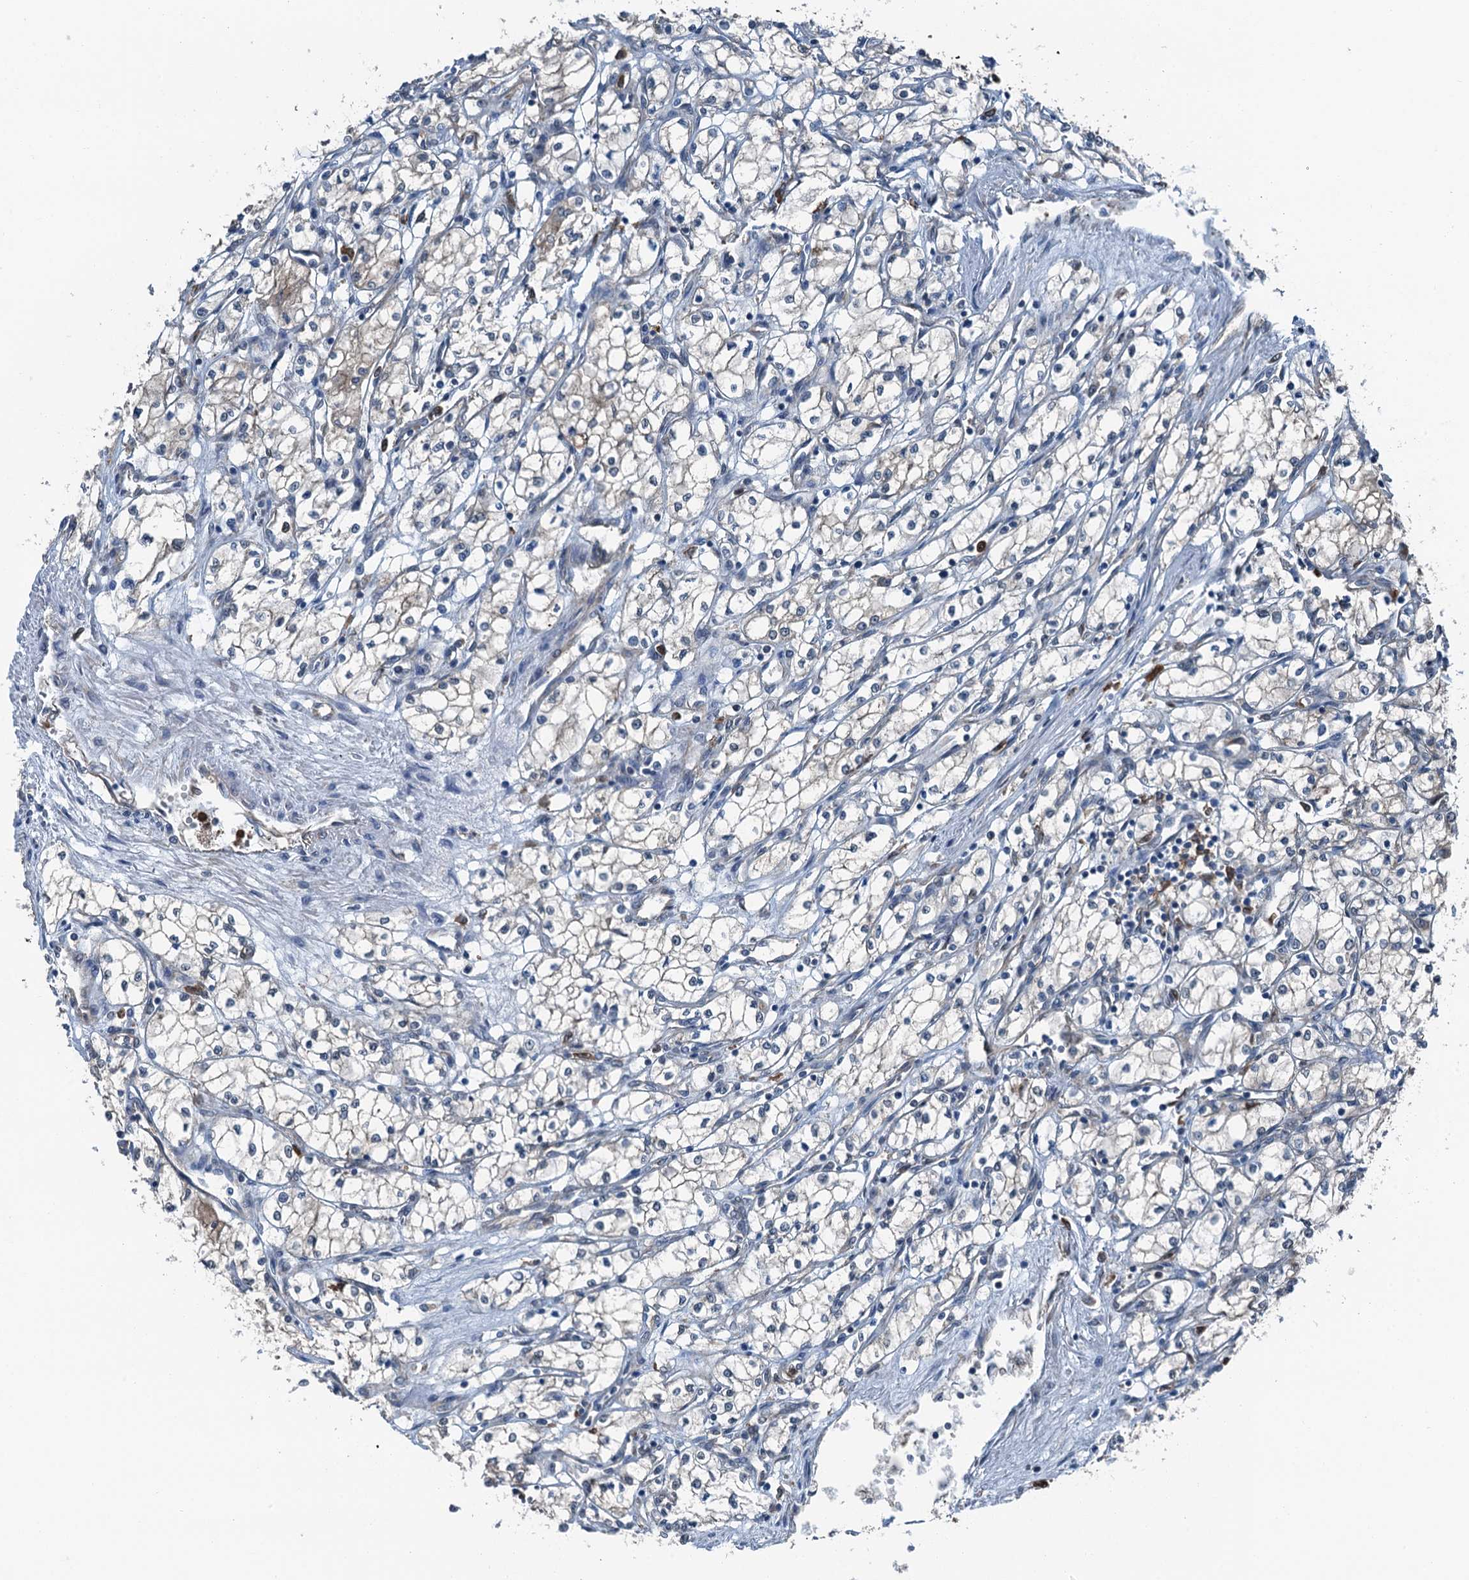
{"staining": {"intensity": "negative", "quantity": "none", "location": "none"}, "tissue": "renal cancer", "cell_type": "Tumor cells", "image_type": "cancer", "snomed": [{"axis": "morphology", "description": "Adenocarcinoma, NOS"}, {"axis": "topography", "description": "Kidney"}], "caption": "IHC photomicrograph of neoplastic tissue: renal cancer stained with DAB (3,3'-diaminobenzidine) displays no significant protein expression in tumor cells.", "gene": "RNH1", "patient": {"sex": "male", "age": 59}}